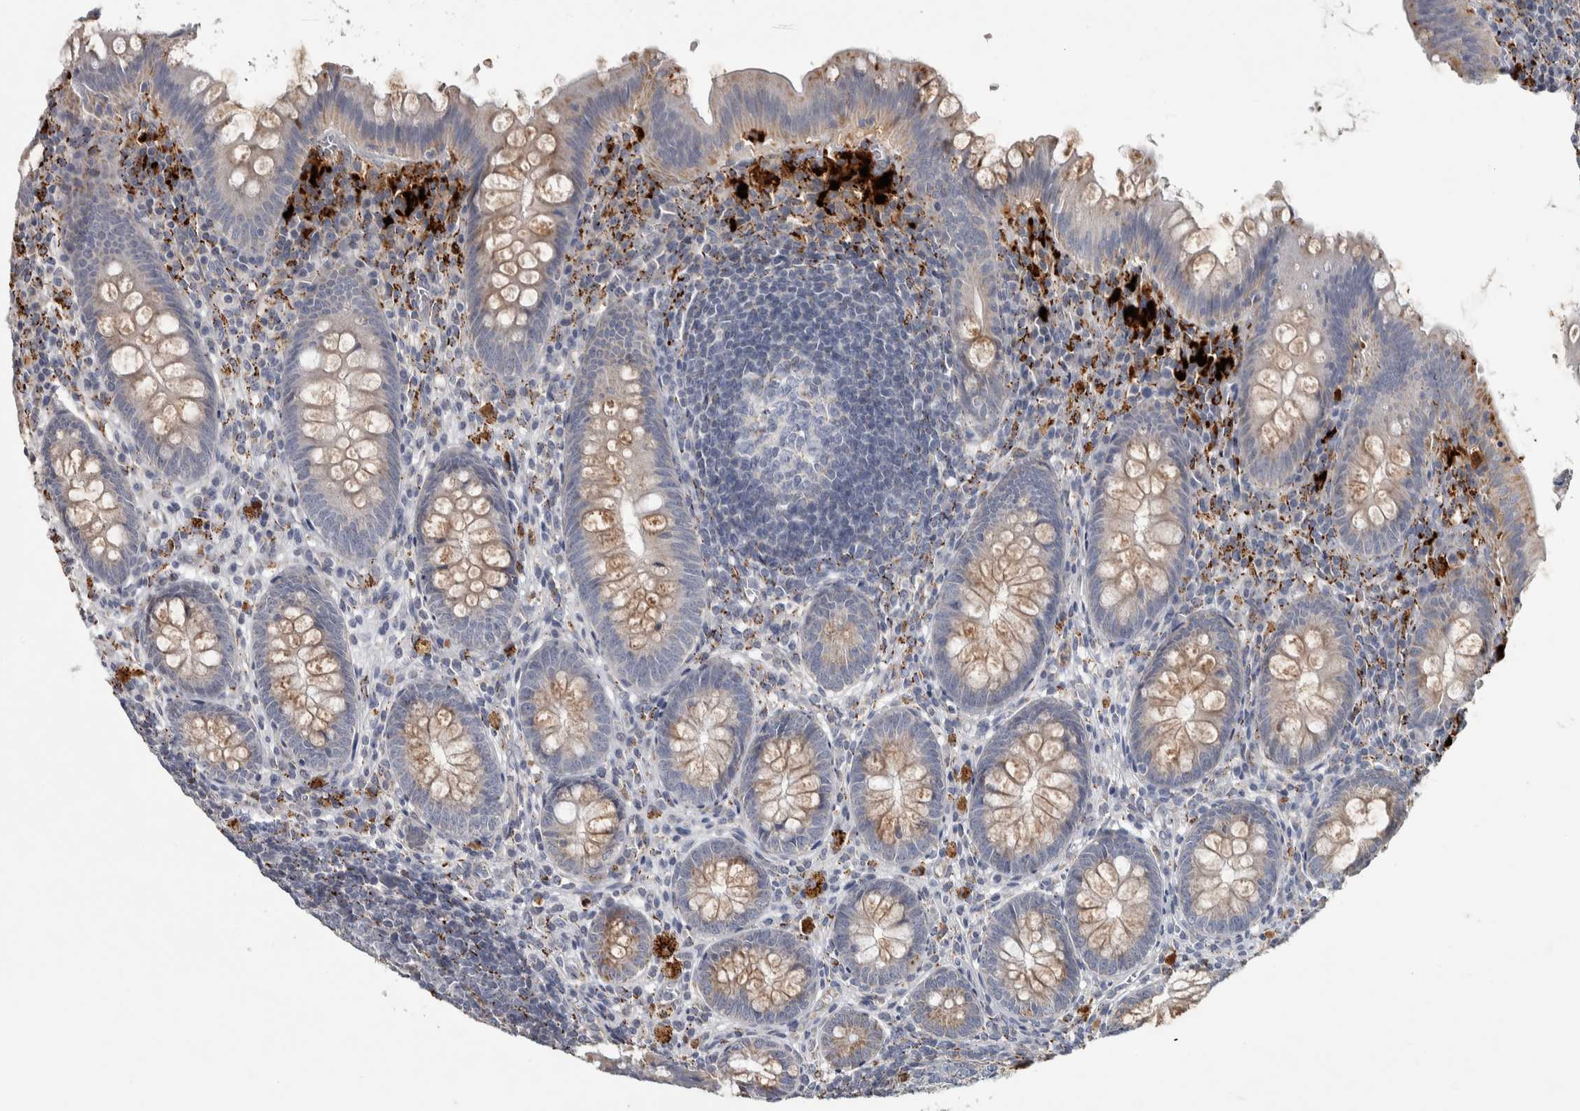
{"staining": {"intensity": "weak", "quantity": "<25%", "location": "cytoplasmic/membranous"}, "tissue": "appendix", "cell_type": "Glandular cells", "image_type": "normal", "snomed": [{"axis": "morphology", "description": "Normal tissue, NOS"}, {"axis": "topography", "description": "Appendix"}], "caption": "A photomicrograph of appendix stained for a protein shows no brown staining in glandular cells. (DAB (3,3'-diaminobenzidine) IHC visualized using brightfield microscopy, high magnification).", "gene": "FAM78A", "patient": {"sex": "male", "age": 56}}